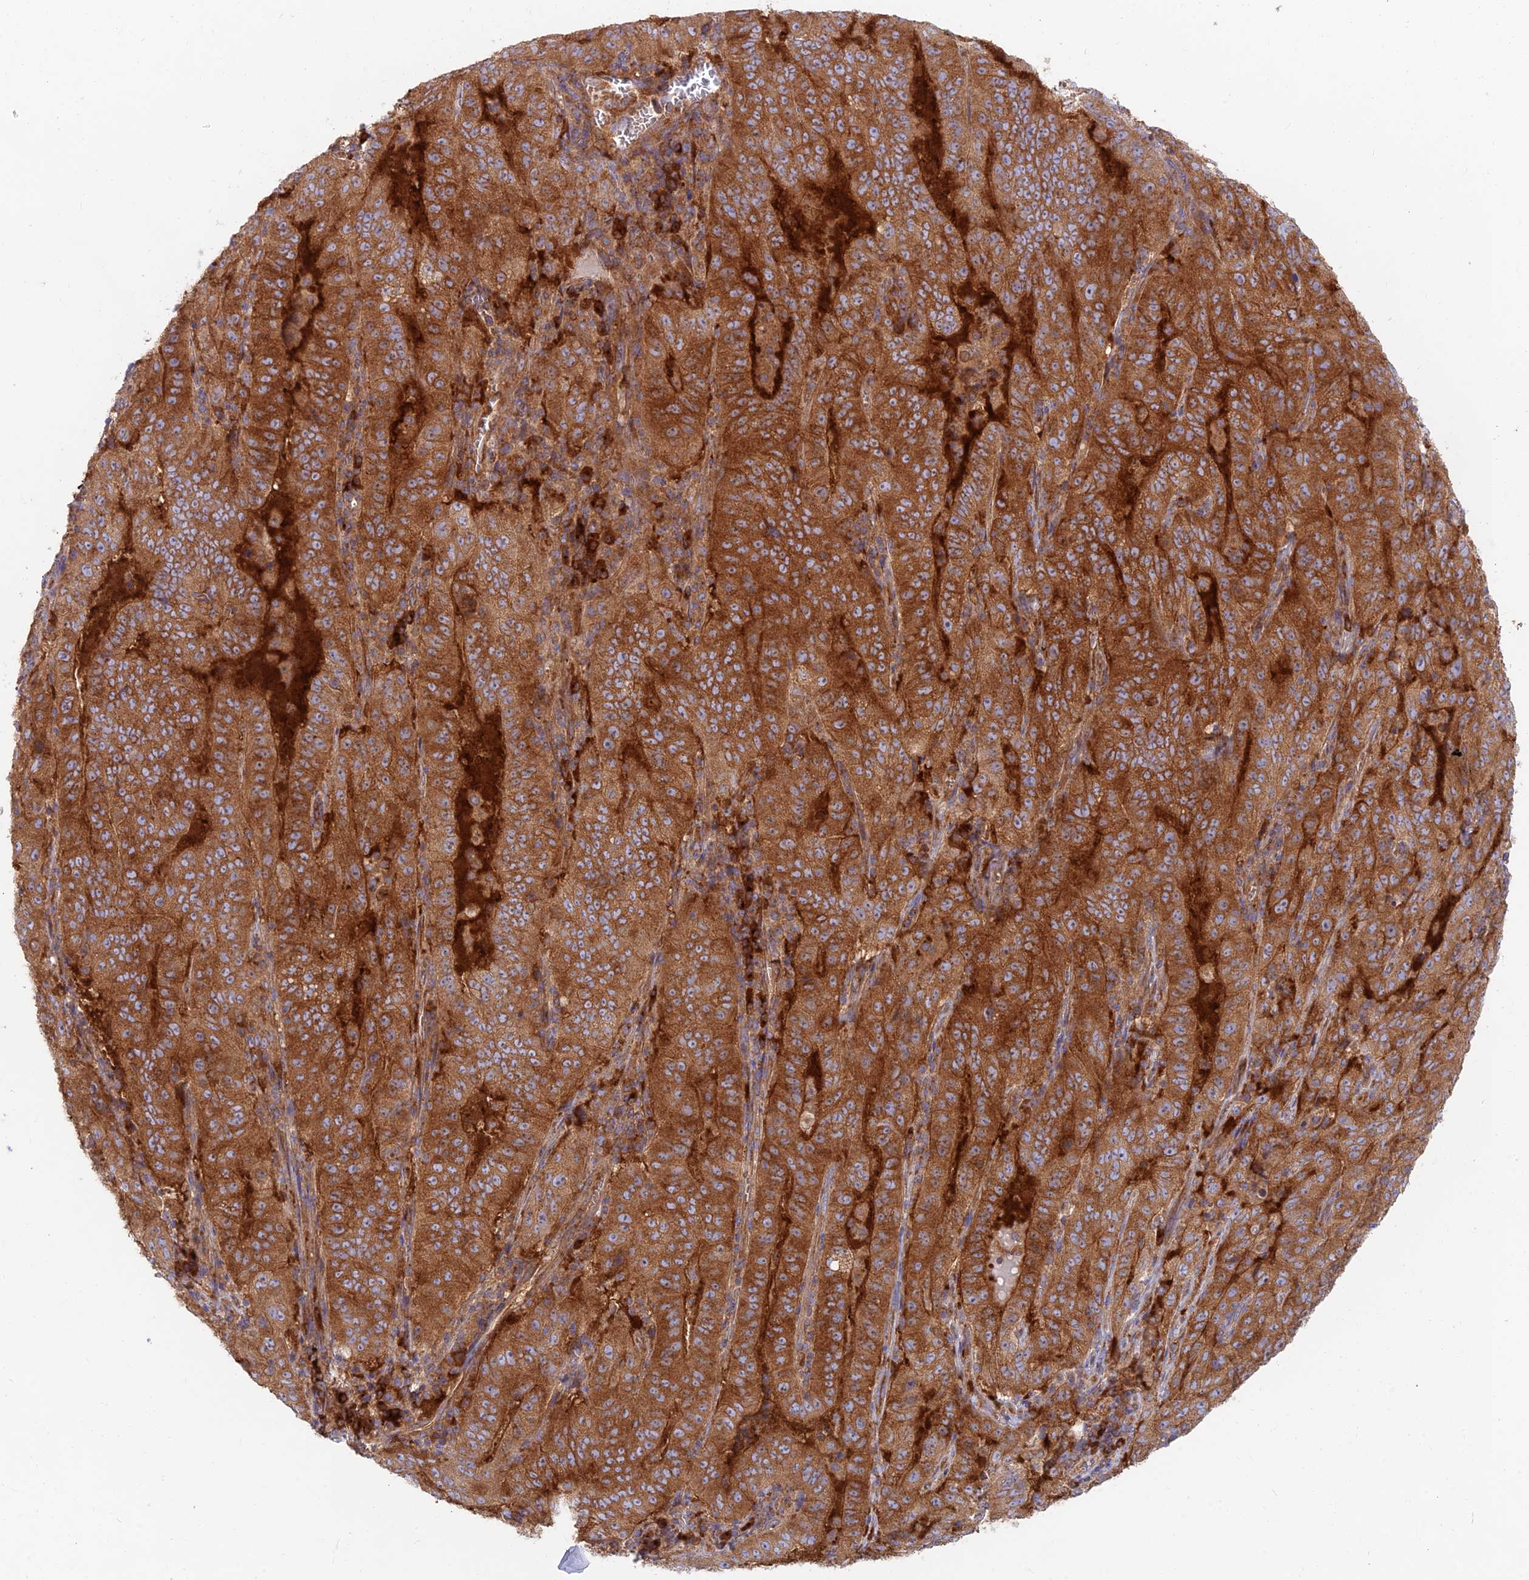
{"staining": {"intensity": "strong", "quantity": ">75%", "location": "cytoplasmic/membranous"}, "tissue": "pancreatic cancer", "cell_type": "Tumor cells", "image_type": "cancer", "snomed": [{"axis": "morphology", "description": "Adenocarcinoma, NOS"}, {"axis": "topography", "description": "Pancreas"}], "caption": "Immunohistochemistry of human pancreatic adenocarcinoma exhibits high levels of strong cytoplasmic/membranous positivity in about >75% of tumor cells.", "gene": "GOLGA3", "patient": {"sex": "male", "age": 63}}